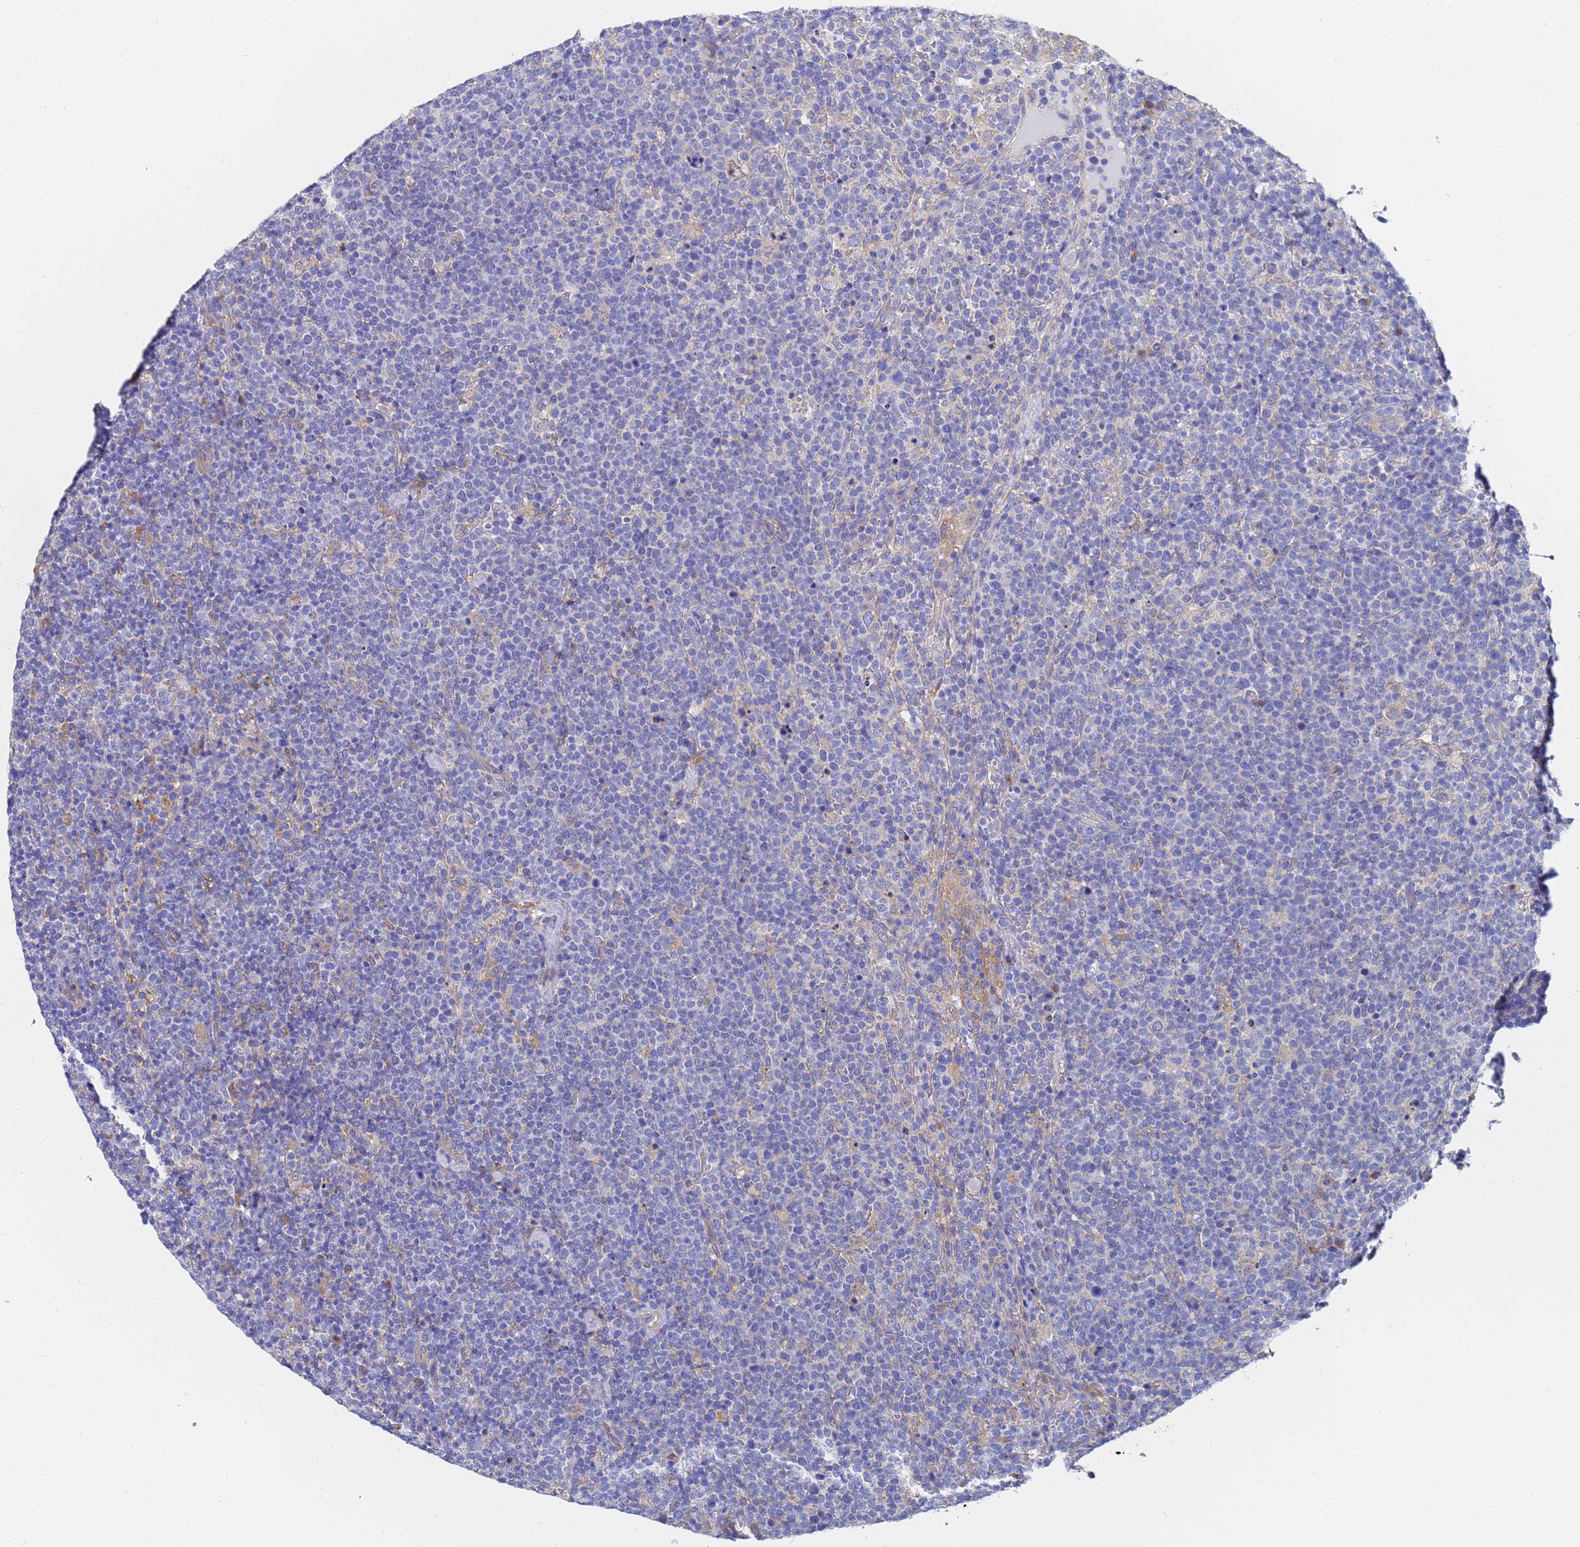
{"staining": {"intensity": "negative", "quantity": "none", "location": "none"}, "tissue": "lymphoma", "cell_type": "Tumor cells", "image_type": "cancer", "snomed": [{"axis": "morphology", "description": "Malignant lymphoma, non-Hodgkin's type, High grade"}, {"axis": "topography", "description": "Lymph node"}], "caption": "Immunohistochemical staining of lymphoma exhibits no significant positivity in tumor cells.", "gene": "TM4SF4", "patient": {"sex": "male", "age": 61}}